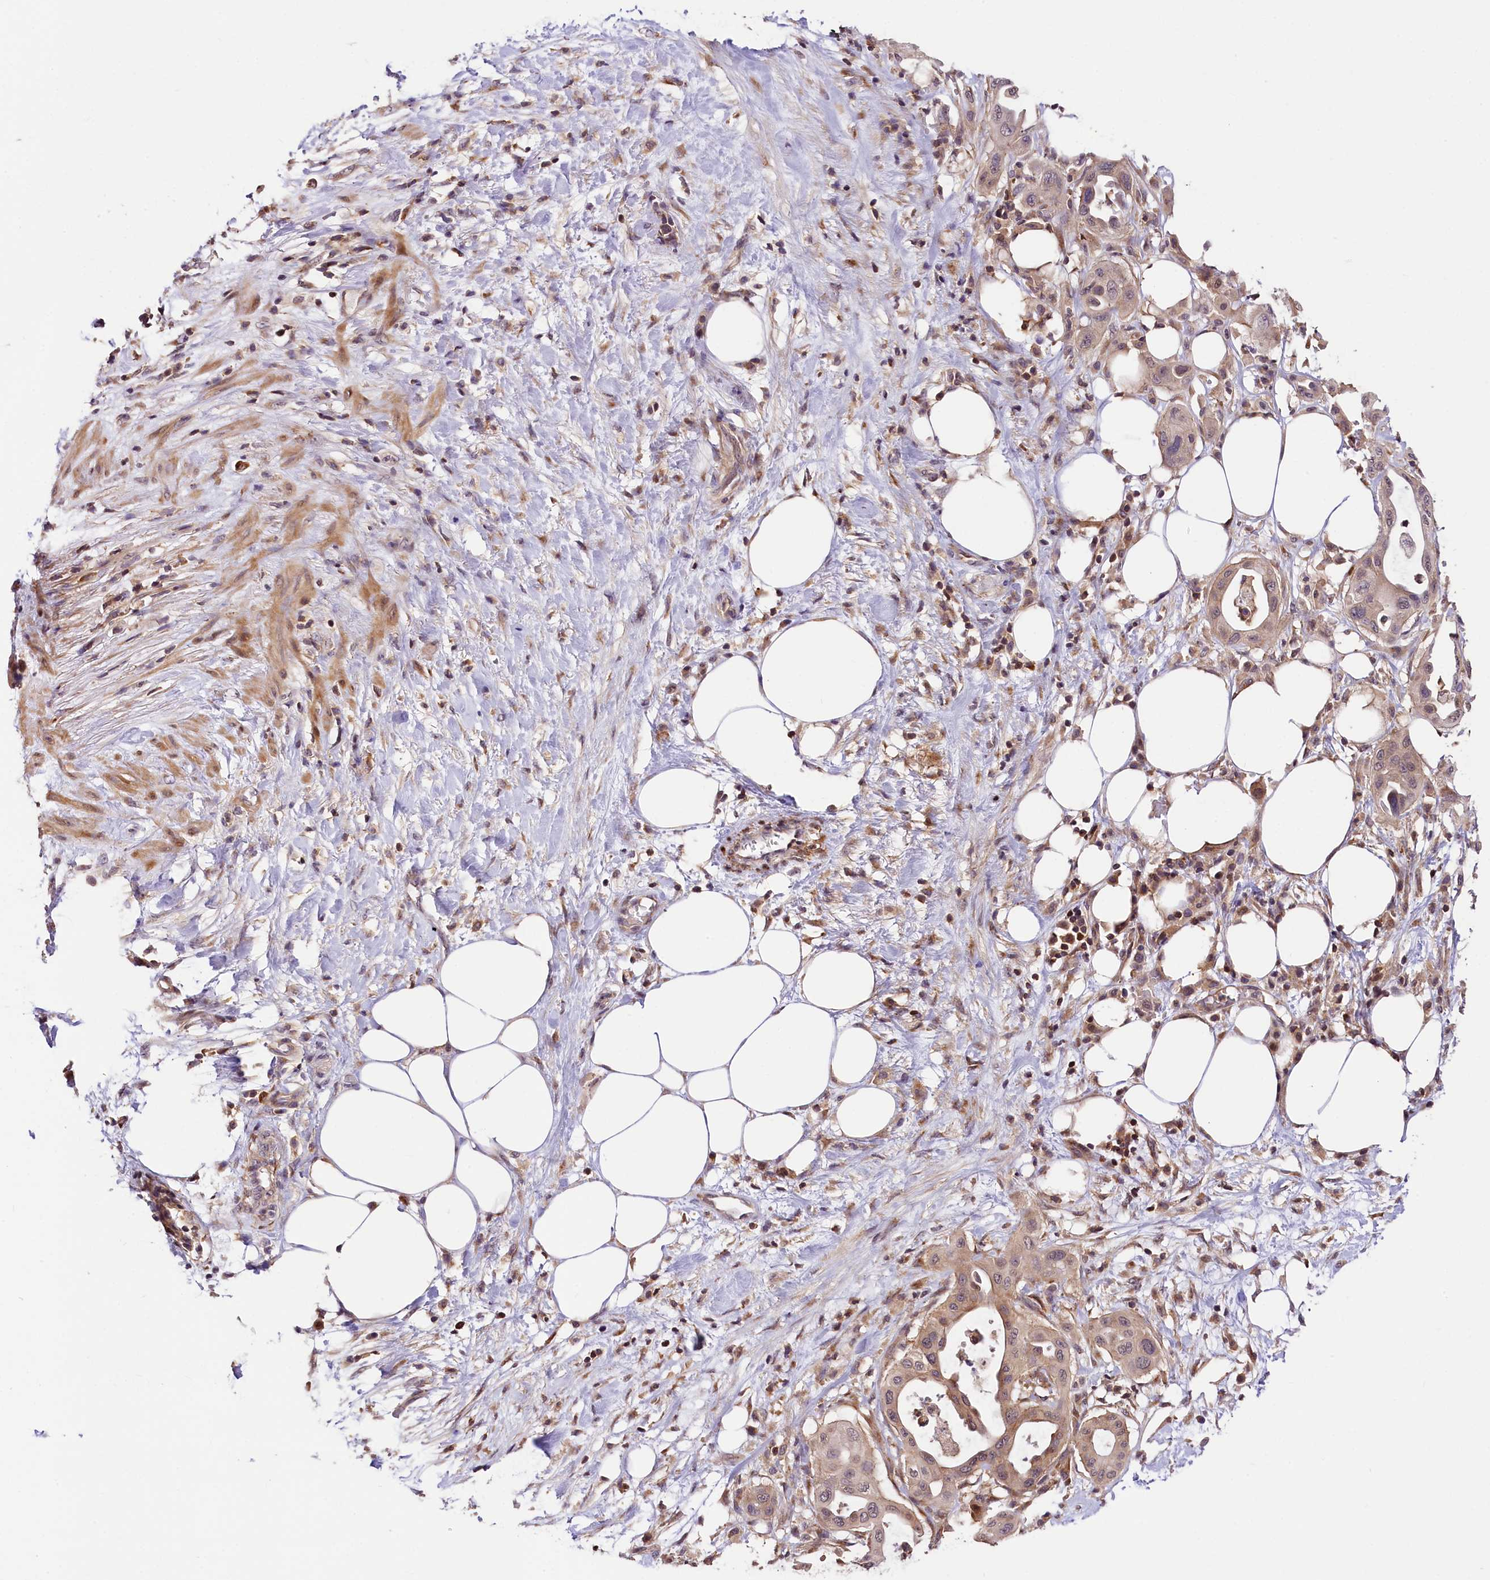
{"staining": {"intensity": "weak", "quantity": "25%-75%", "location": "cytoplasmic/membranous"}, "tissue": "pancreatic cancer", "cell_type": "Tumor cells", "image_type": "cancer", "snomed": [{"axis": "morphology", "description": "Adenocarcinoma, NOS"}, {"axis": "topography", "description": "Pancreas"}], "caption": "Pancreatic cancer stained with DAB immunohistochemistry (IHC) demonstrates low levels of weak cytoplasmic/membranous staining in about 25%-75% of tumor cells.", "gene": "CHORDC1", "patient": {"sex": "male", "age": 68}}